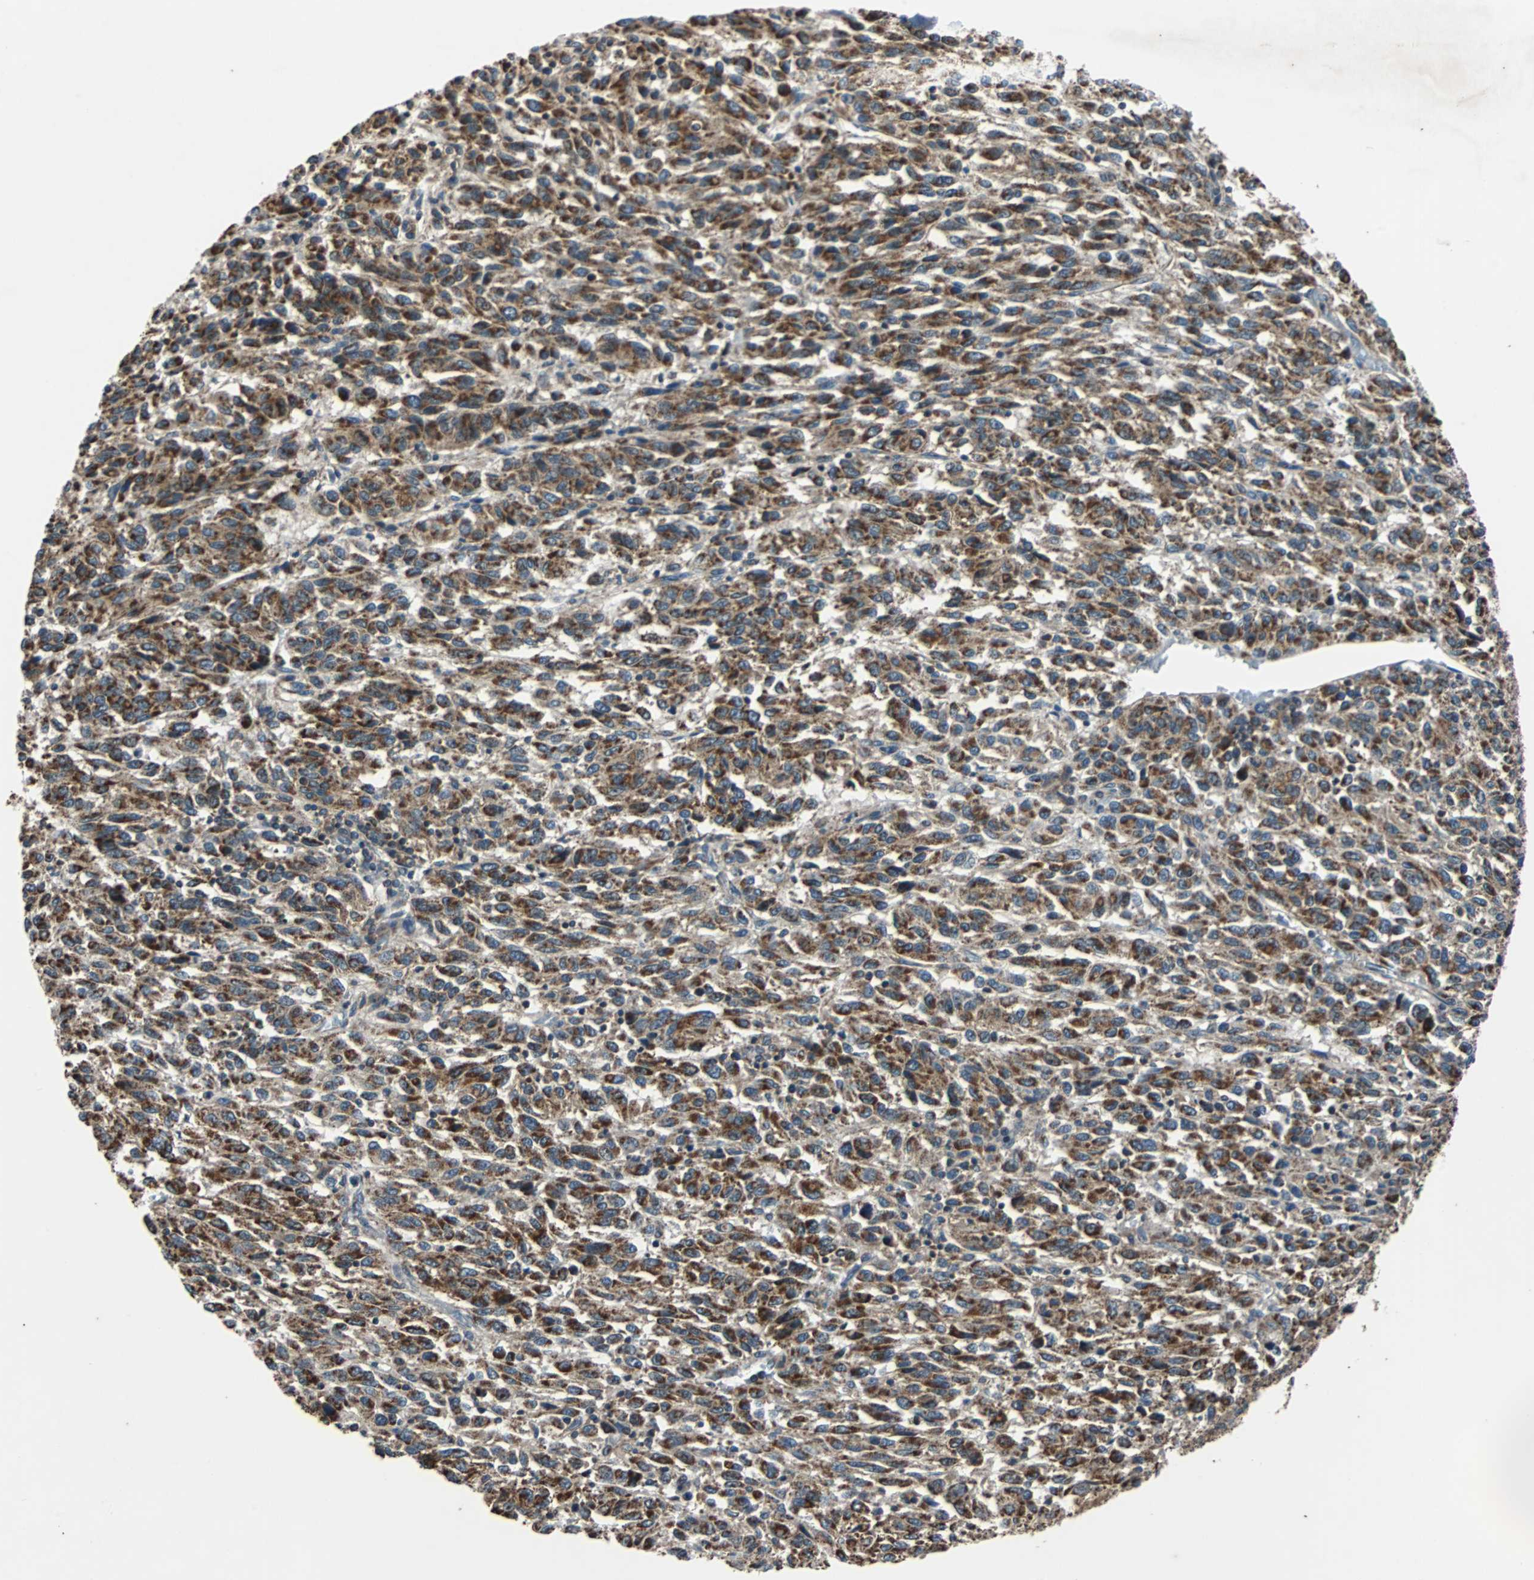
{"staining": {"intensity": "moderate", "quantity": ">75%", "location": "cytoplasmic/membranous"}, "tissue": "melanoma", "cell_type": "Tumor cells", "image_type": "cancer", "snomed": [{"axis": "morphology", "description": "Malignant melanoma, Metastatic site"}, {"axis": "topography", "description": "Lung"}], "caption": "Immunohistochemical staining of melanoma reveals moderate cytoplasmic/membranous protein expression in about >75% of tumor cells.", "gene": "ACTR3", "patient": {"sex": "male", "age": 64}}